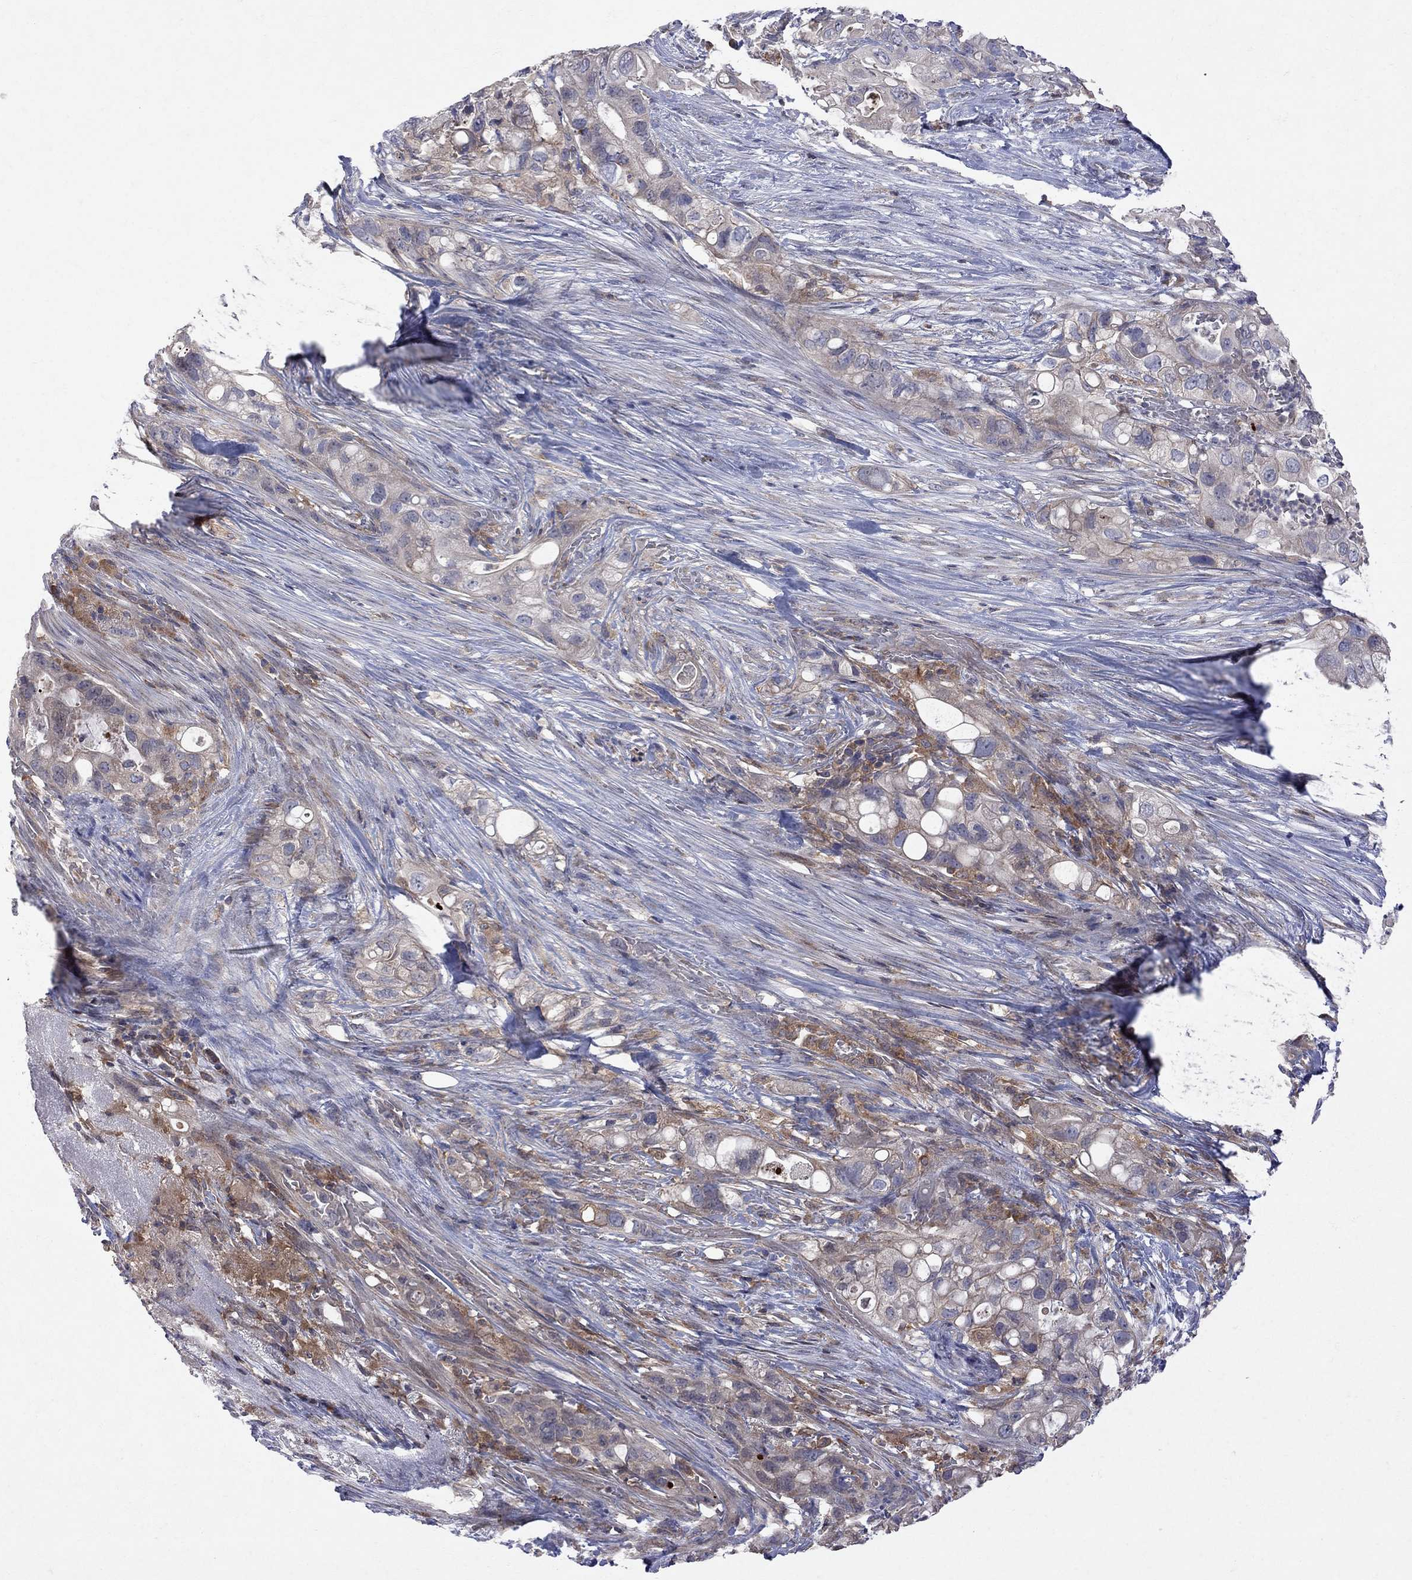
{"staining": {"intensity": "negative", "quantity": "none", "location": "none"}, "tissue": "pancreatic cancer", "cell_type": "Tumor cells", "image_type": "cancer", "snomed": [{"axis": "morphology", "description": "Adenocarcinoma, NOS"}, {"axis": "topography", "description": "Pancreas"}], "caption": "Histopathology image shows no significant protein expression in tumor cells of adenocarcinoma (pancreatic).", "gene": "ABI3", "patient": {"sex": "female", "age": 72}}